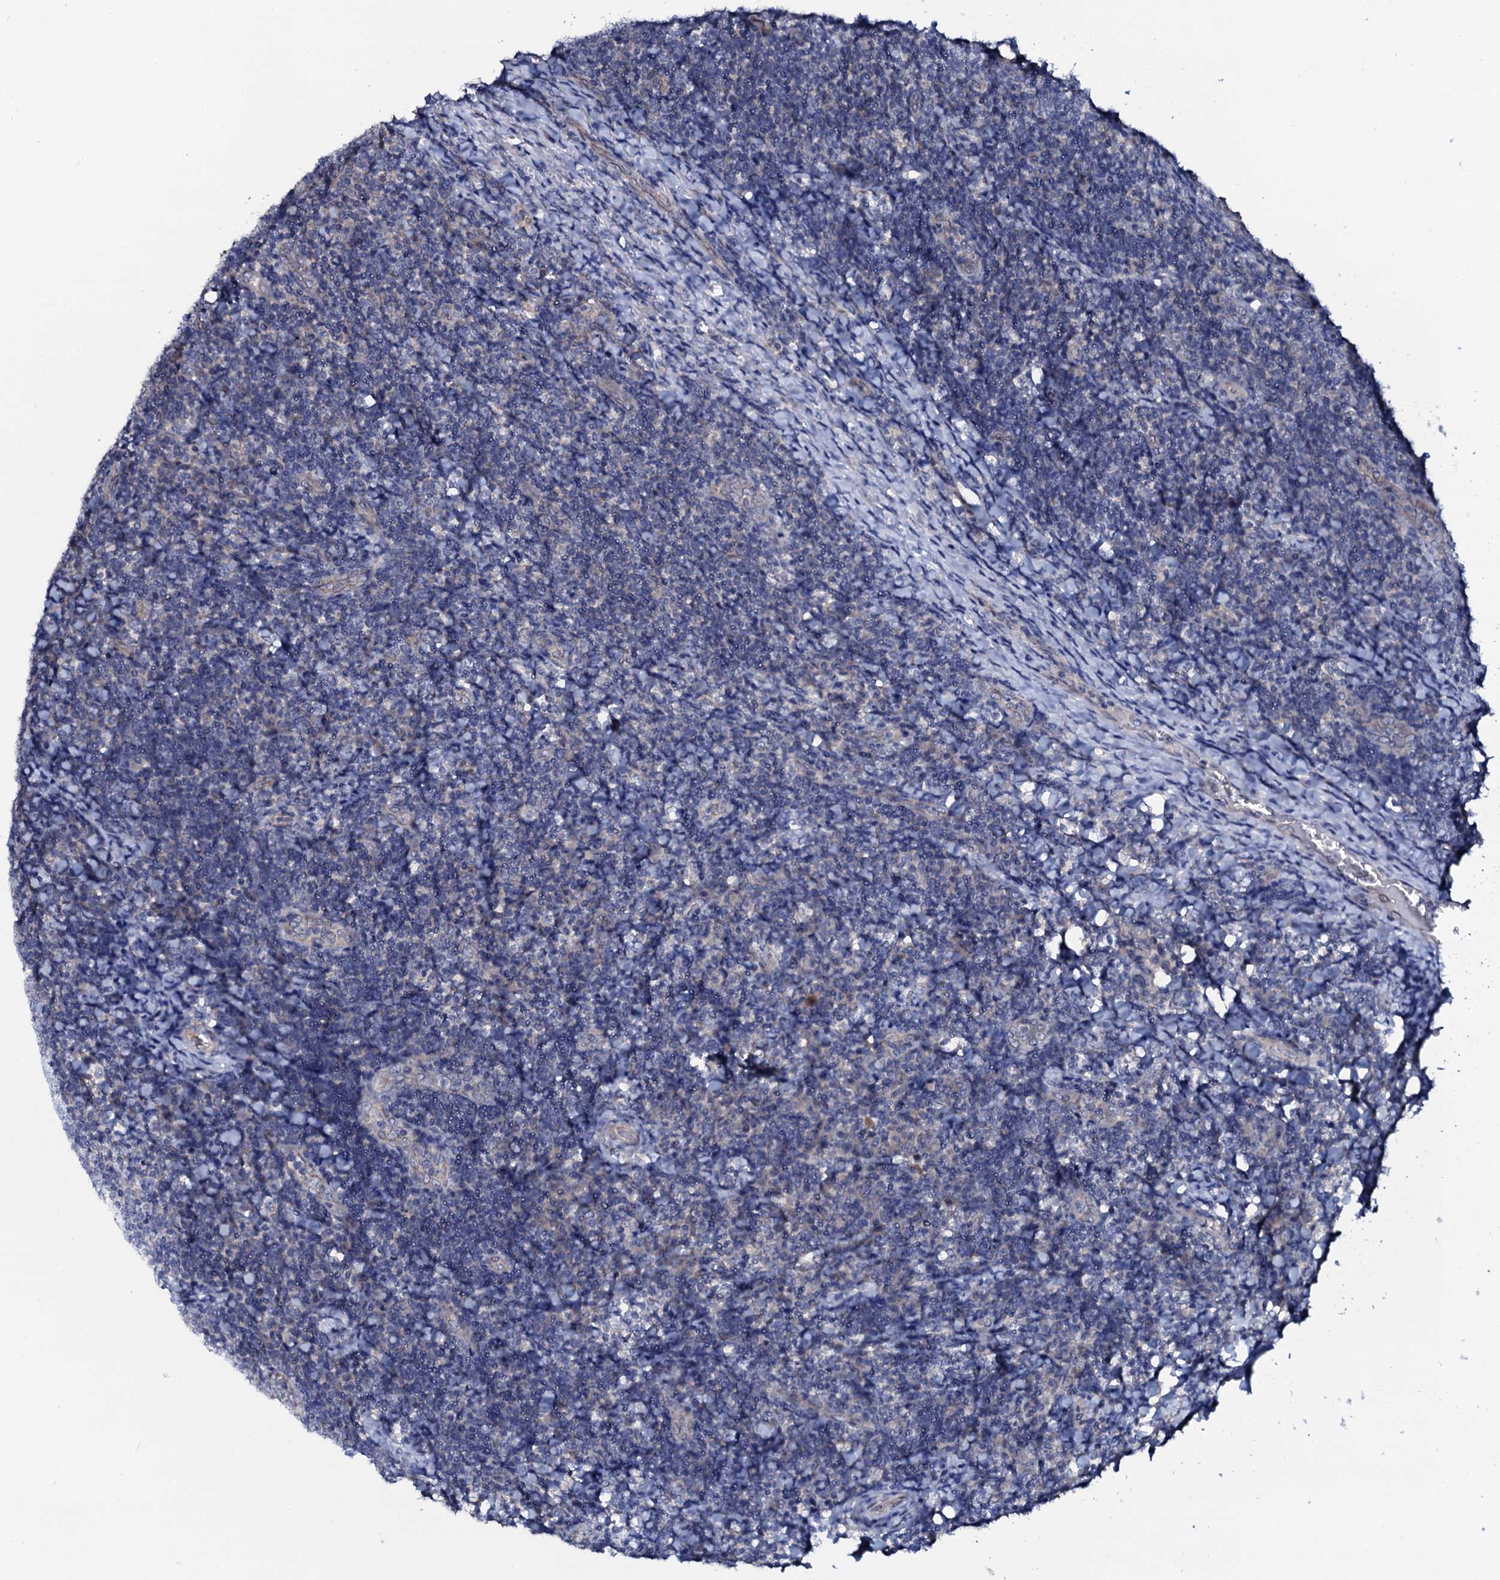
{"staining": {"intensity": "negative", "quantity": "none", "location": "none"}, "tissue": "tonsil", "cell_type": "Germinal center cells", "image_type": "normal", "snomed": [{"axis": "morphology", "description": "Normal tissue, NOS"}, {"axis": "topography", "description": "Tonsil"}], "caption": "This is a image of immunohistochemistry (IHC) staining of normal tonsil, which shows no positivity in germinal center cells.", "gene": "C10orf88", "patient": {"sex": "male", "age": 17}}